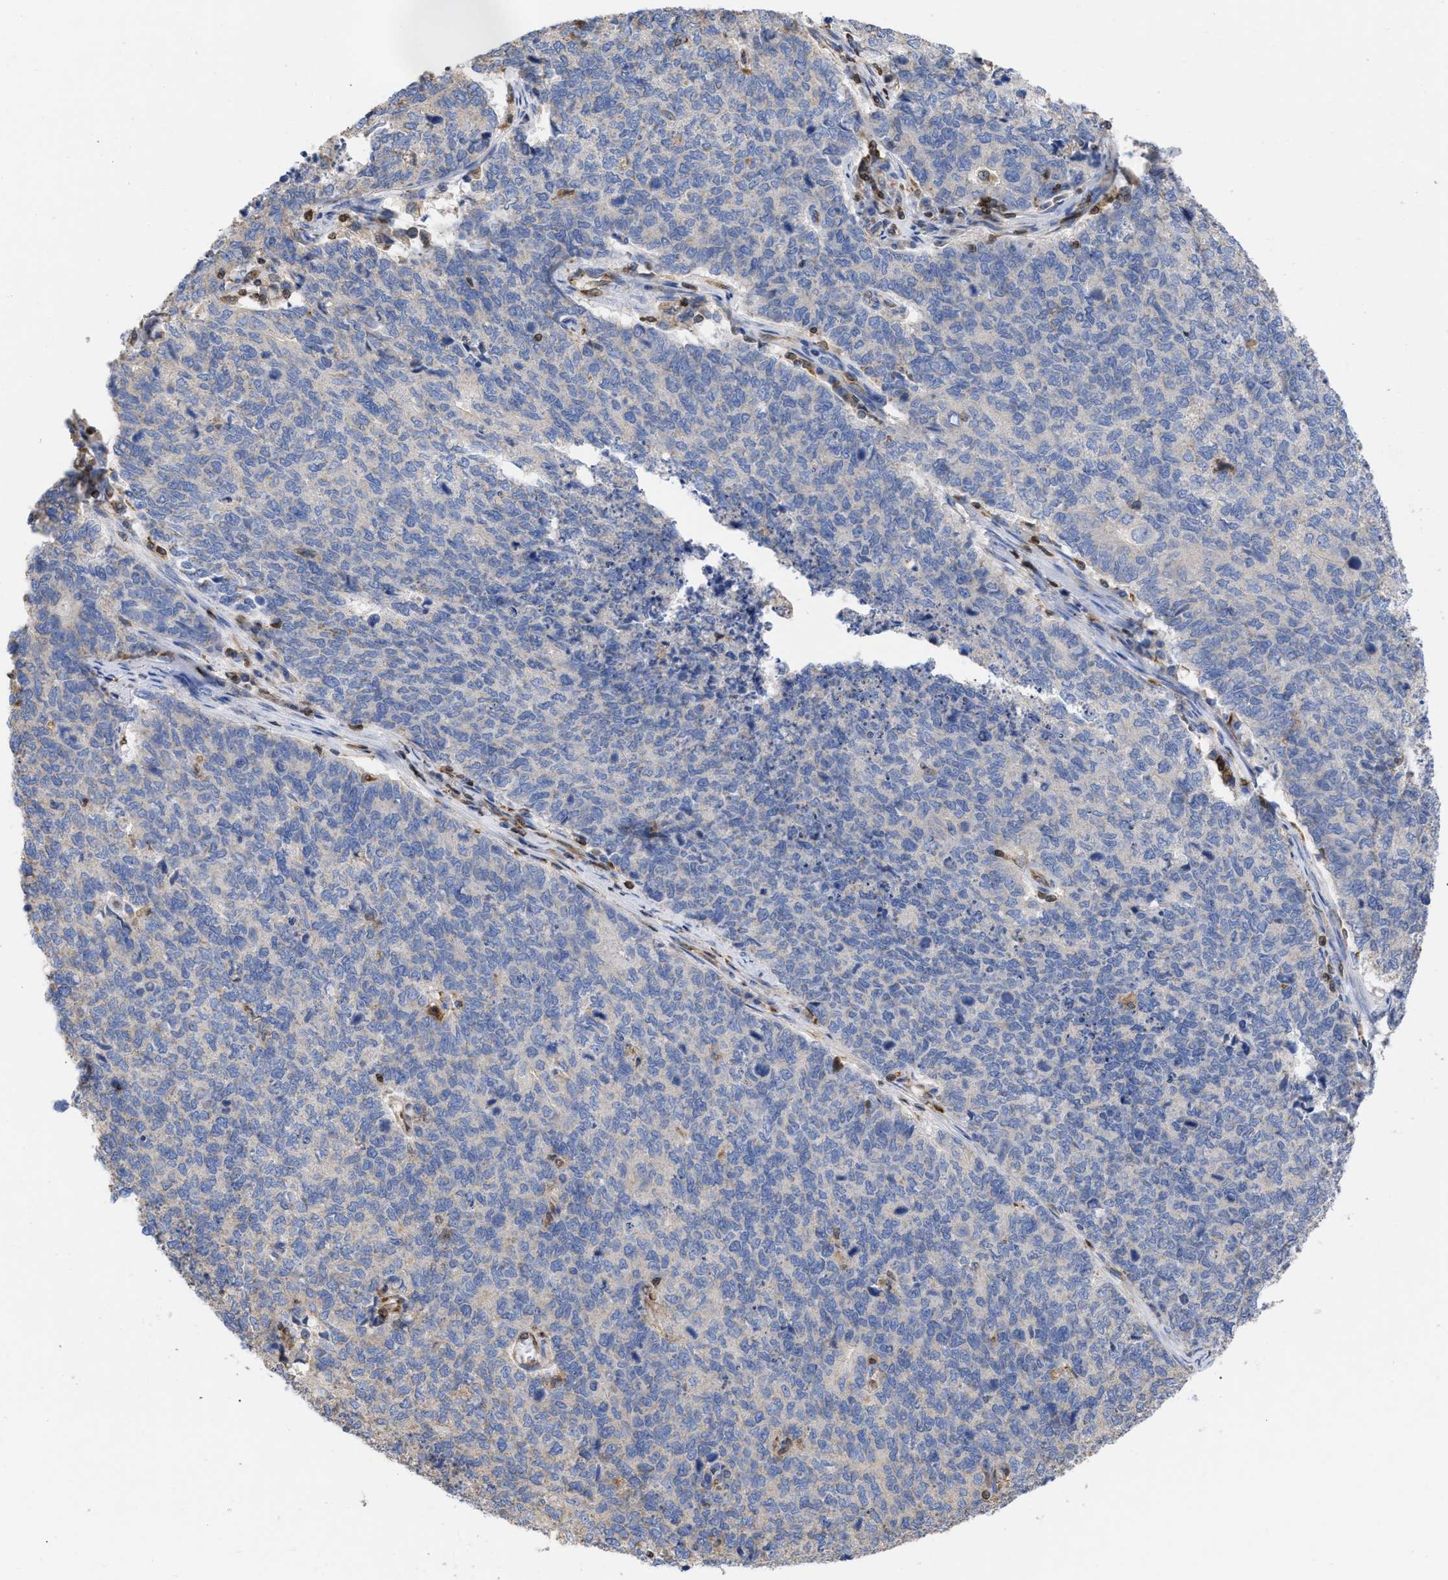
{"staining": {"intensity": "negative", "quantity": "none", "location": "none"}, "tissue": "cervical cancer", "cell_type": "Tumor cells", "image_type": "cancer", "snomed": [{"axis": "morphology", "description": "Squamous cell carcinoma, NOS"}, {"axis": "topography", "description": "Cervix"}], "caption": "A high-resolution image shows immunohistochemistry (IHC) staining of cervical cancer, which shows no significant expression in tumor cells.", "gene": "GIMAP4", "patient": {"sex": "female", "age": 63}}